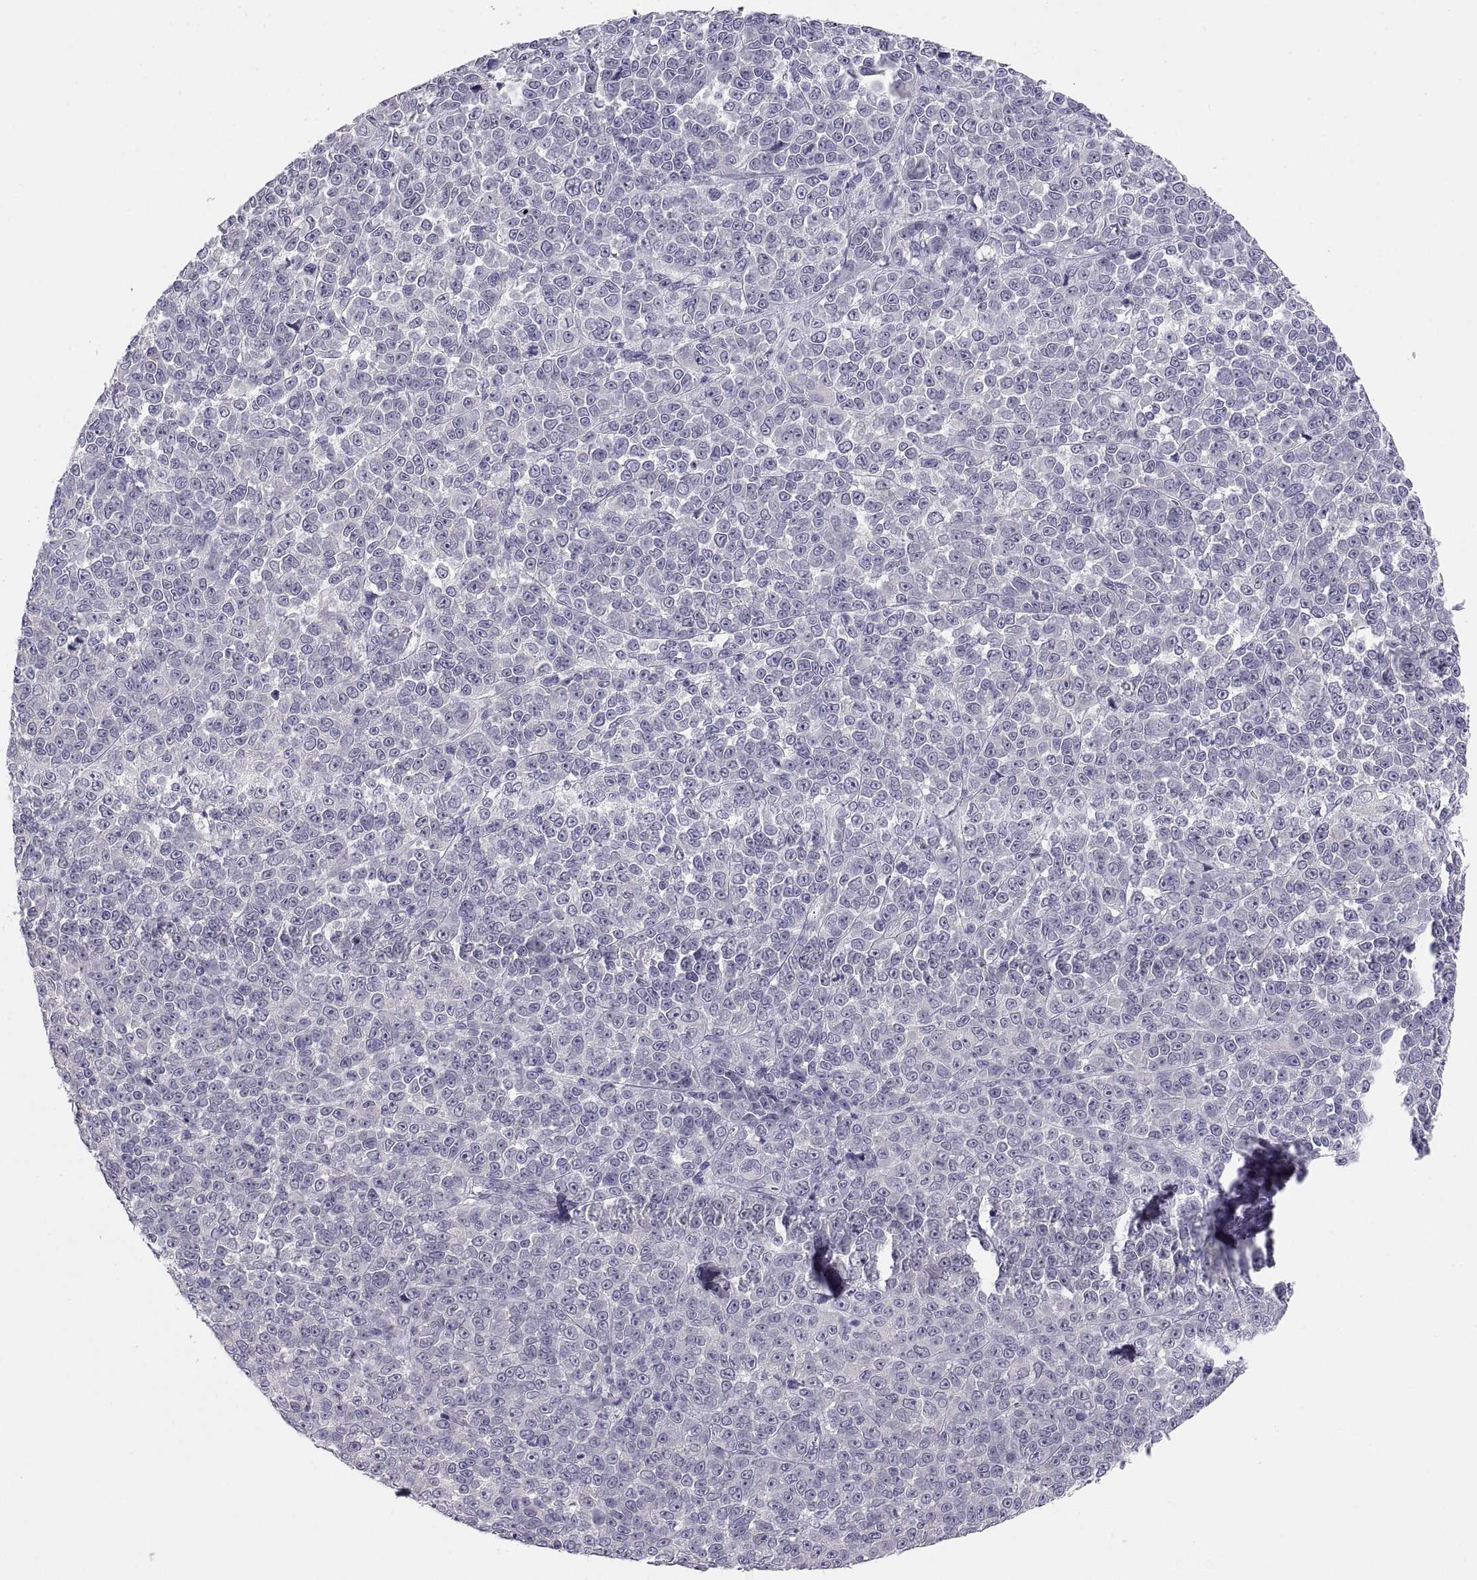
{"staining": {"intensity": "negative", "quantity": "none", "location": "none"}, "tissue": "melanoma", "cell_type": "Tumor cells", "image_type": "cancer", "snomed": [{"axis": "morphology", "description": "Malignant melanoma, NOS"}, {"axis": "topography", "description": "Skin"}], "caption": "Immunohistochemistry (IHC) histopathology image of neoplastic tissue: human malignant melanoma stained with DAB exhibits no significant protein expression in tumor cells. The staining was performed using DAB (3,3'-diaminobenzidine) to visualize the protein expression in brown, while the nuclei were stained in blue with hematoxylin (Magnification: 20x).", "gene": "STRC", "patient": {"sex": "female", "age": 95}}